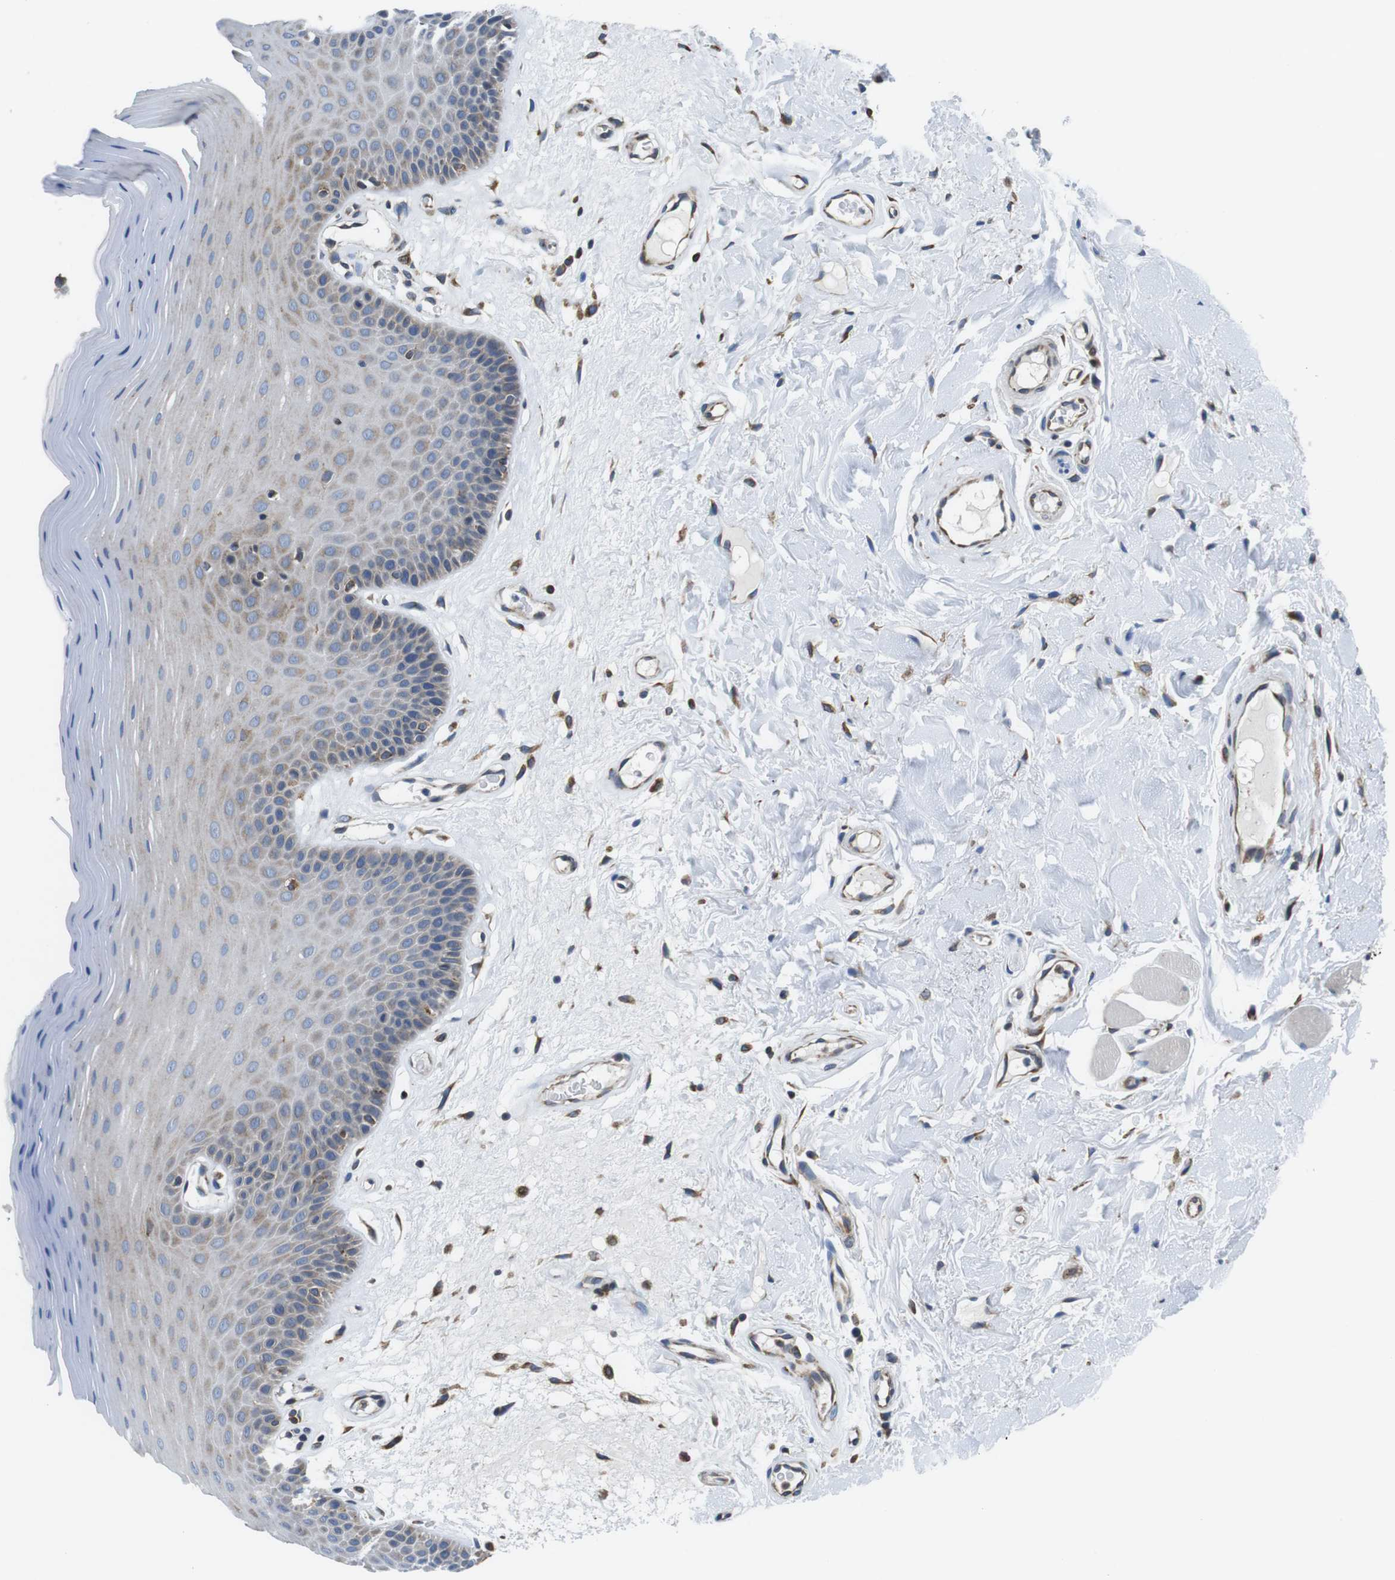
{"staining": {"intensity": "weak", "quantity": "<25%", "location": "cytoplasmic/membranous"}, "tissue": "oral mucosa", "cell_type": "Squamous epithelial cells", "image_type": "normal", "snomed": [{"axis": "morphology", "description": "Normal tissue, NOS"}, {"axis": "morphology", "description": "Squamous cell carcinoma, NOS"}, {"axis": "topography", "description": "Skeletal muscle"}, {"axis": "topography", "description": "Adipose tissue"}, {"axis": "topography", "description": "Vascular tissue"}, {"axis": "topography", "description": "Oral tissue"}, {"axis": "topography", "description": "Peripheral nerve tissue"}, {"axis": "topography", "description": "Head-Neck"}], "caption": "This is an IHC image of normal human oral mucosa. There is no expression in squamous epithelial cells.", "gene": "UGGT1", "patient": {"sex": "male", "age": 71}}